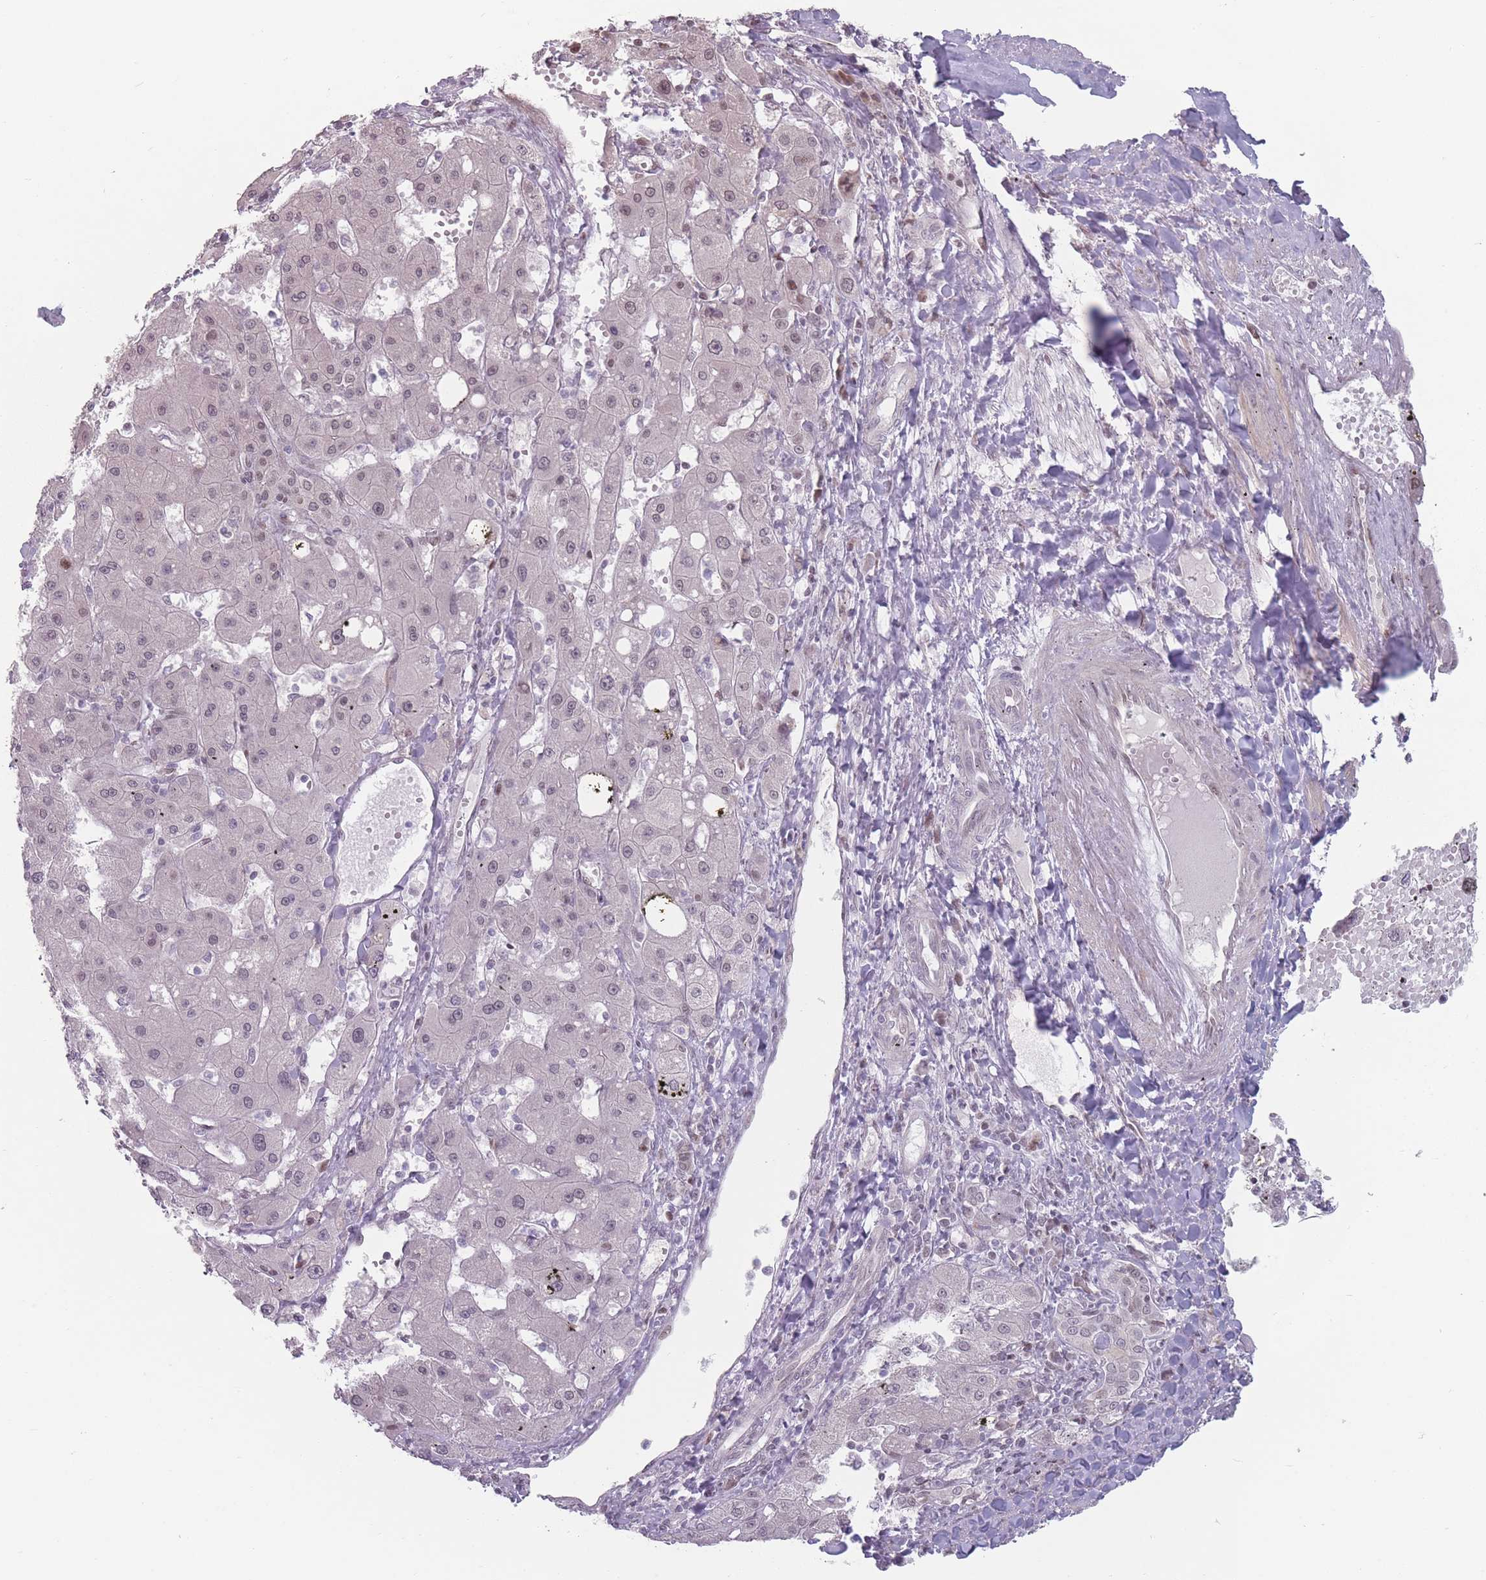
{"staining": {"intensity": "weak", "quantity": "<25%", "location": "nuclear"}, "tissue": "liver cancer", "cell_type": "Tumor cells", "image_type": "cancer", "snomed": [{"axis": "morphology", "description": "Carcinoma, Hepatocellular, NOS"}, {"axis": "topography", "description": "Liver"}], "caption": "The photomicrograph shows no significant expression in tumor cells of hepatocellular carcinoma (liver). (Brightfield microscopy of DAB immunohistochemistry (IHC) at high magnification).", "gene": "SH3BGRL2", "patient": {"sex": "male", "age": 72}}